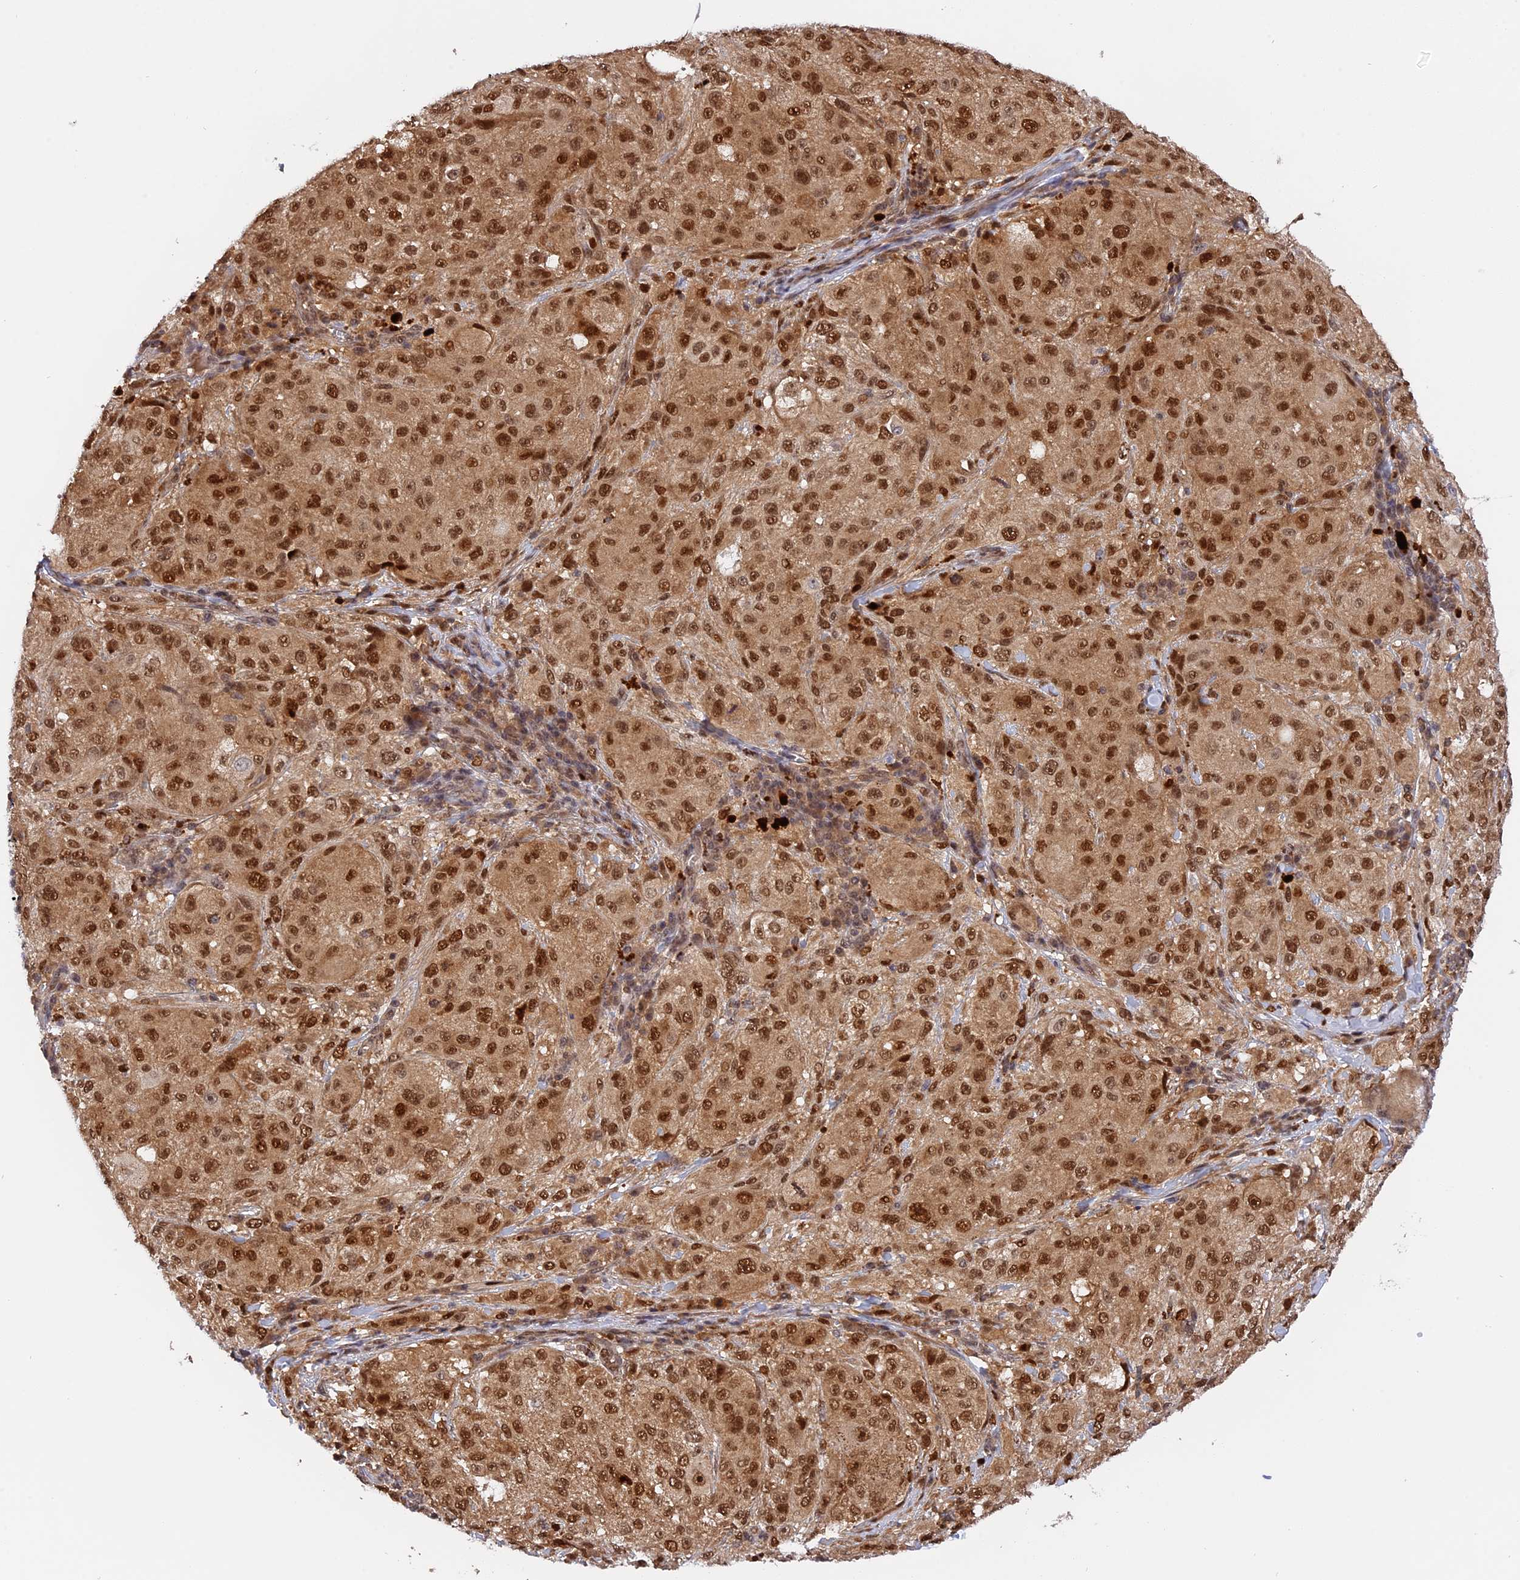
{"staining": {"intensity": "strong", "quantity": ">75%", "location": "nuclear"}, "tissue": "melanoma", "cell_type": "Tumor cells", "image_type": "cancer", "snomed": [{"axis": "morphology", "description": "Necrosis, NOS"}, {"axis": "morphology", "description": "Malignant melanoma, NOS"}, {"axis": "topography", "description": "Skin"}], "caption": "Immunohistochemical staining of malignant melanoma reveals strong nuclear protein staining in approximately >75% of tumor cells. Using DAB (3,3'-diaminobenzidine) (brown) and hematoxylin (blue) stains, captured at high magnification using brightfield microscopy.", "gene": "ZNF428", "patient": {"sex": "female", "age": 87}}